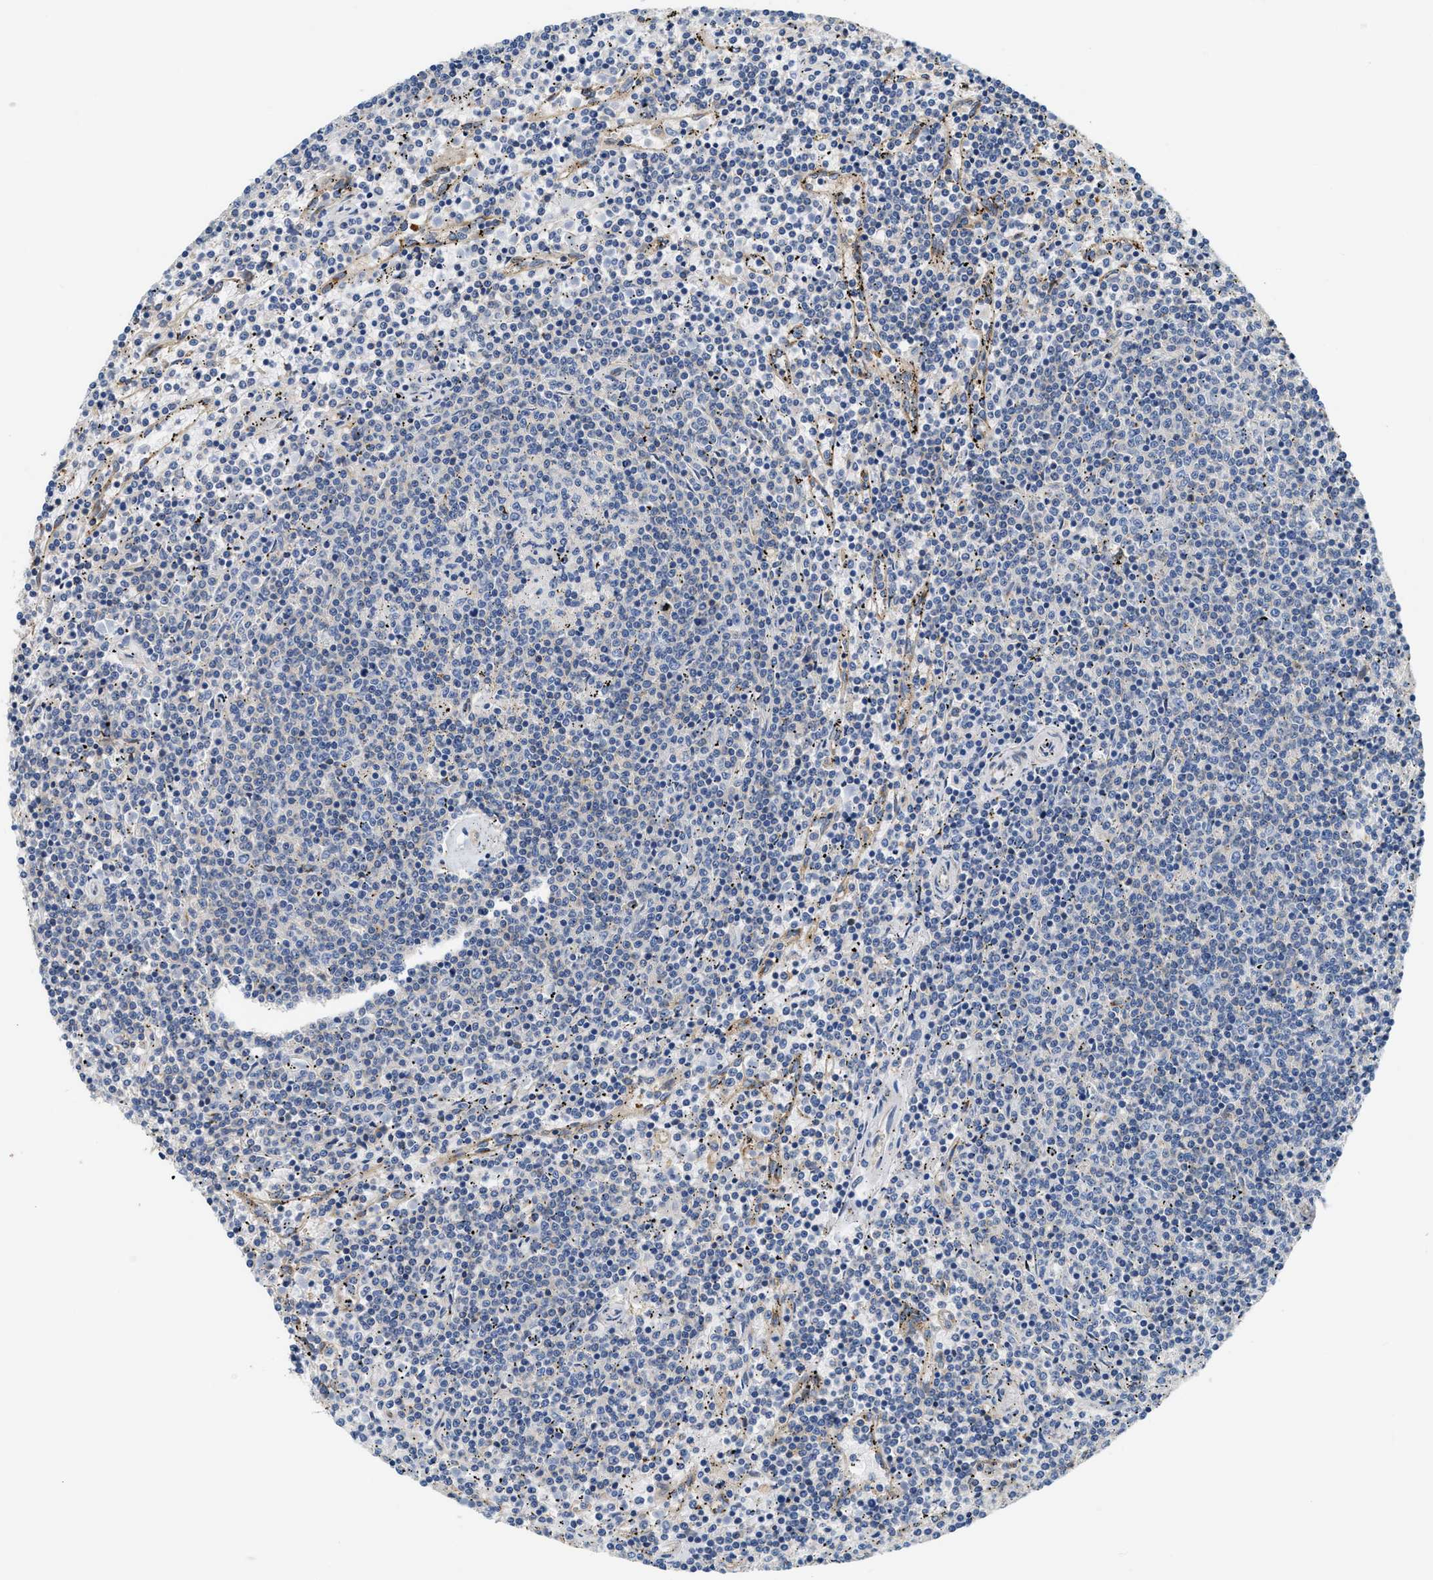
{"staining": {"intensity": "negative", "quantity": "none", "location": "none"}, "tissue": "lymphoma", "cell_type": "Tumor cells", "image_type": "cancer", "snomed": [{"axis": "morphology", "description": "Malignant lymphoma, non-Hodgkin's type, Low grade"}, {"axis": "topography", "description": "Spleen"}], "caption": "This is an immunohistochemistry histopathology image of human malignant lymphoma, non-Hodgkin's type (low-grade). There is no positivity in tumor cells.", "gene": "NSUN7", "patient": {"sex": "female", "age": 50}}